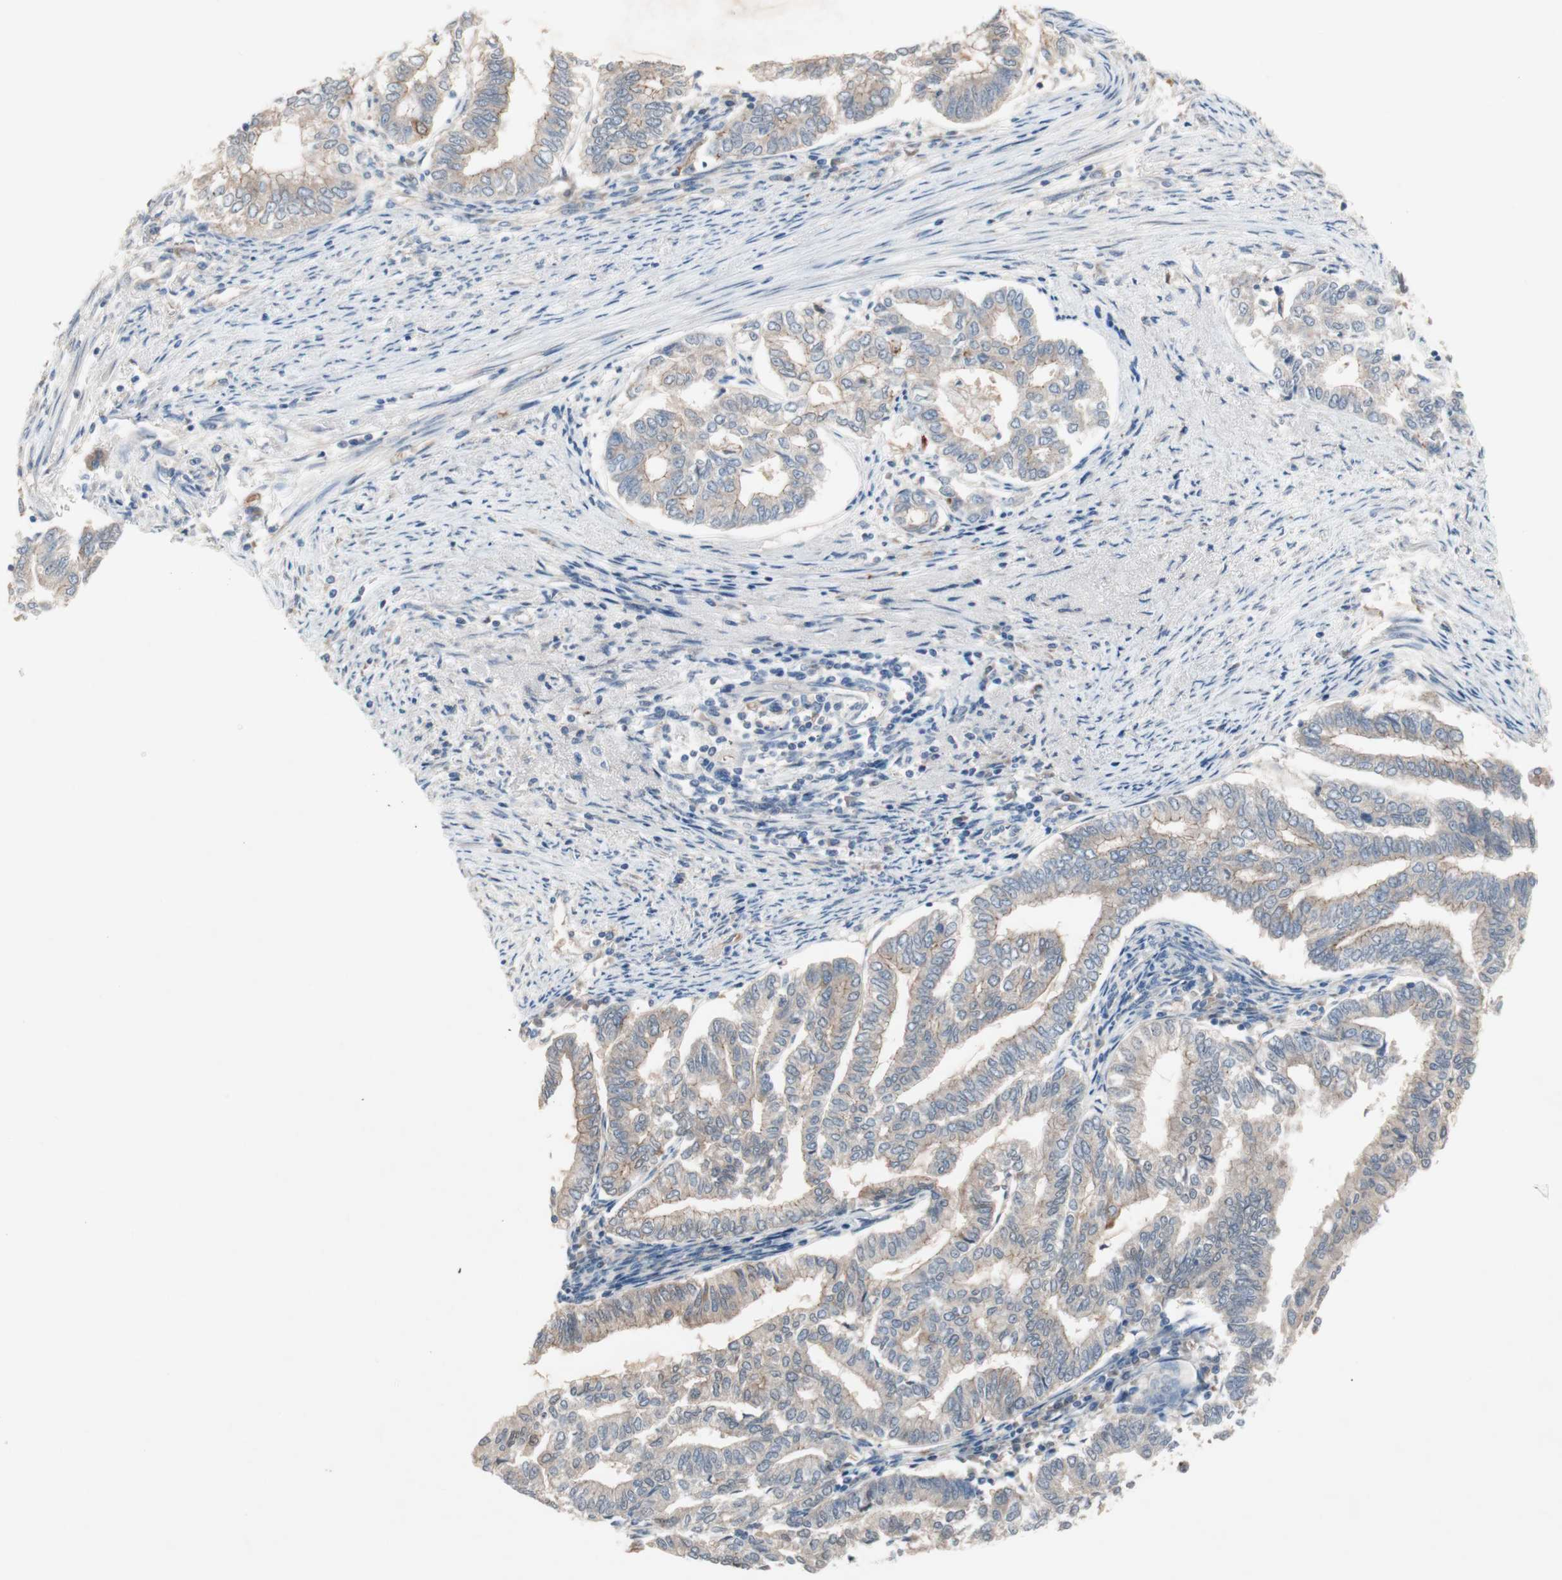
{"staining": {"intensity": "negative", "quantity": "none", "location": "none"}, "tissue": "endometrial cancer", "cell_type": "Tumor cells", "image_type": "cancer", "snomed": [{"axis": "morphology", "description": "Adenocarcinoma, NOS"}, {"axis": "topography", "description": "Endometrium"}], "caption": "Immunohistochemistry (IHC) micrograph of neoplastic tissue: human endometrial cancer (adenocarcinoma) stained with DAB shows no significant protein staining in tumor cells. (IHC, brightfield microscopy, high magnification).", "gene": "GLUL", "patient": {"sex": "female", "age": 79}}